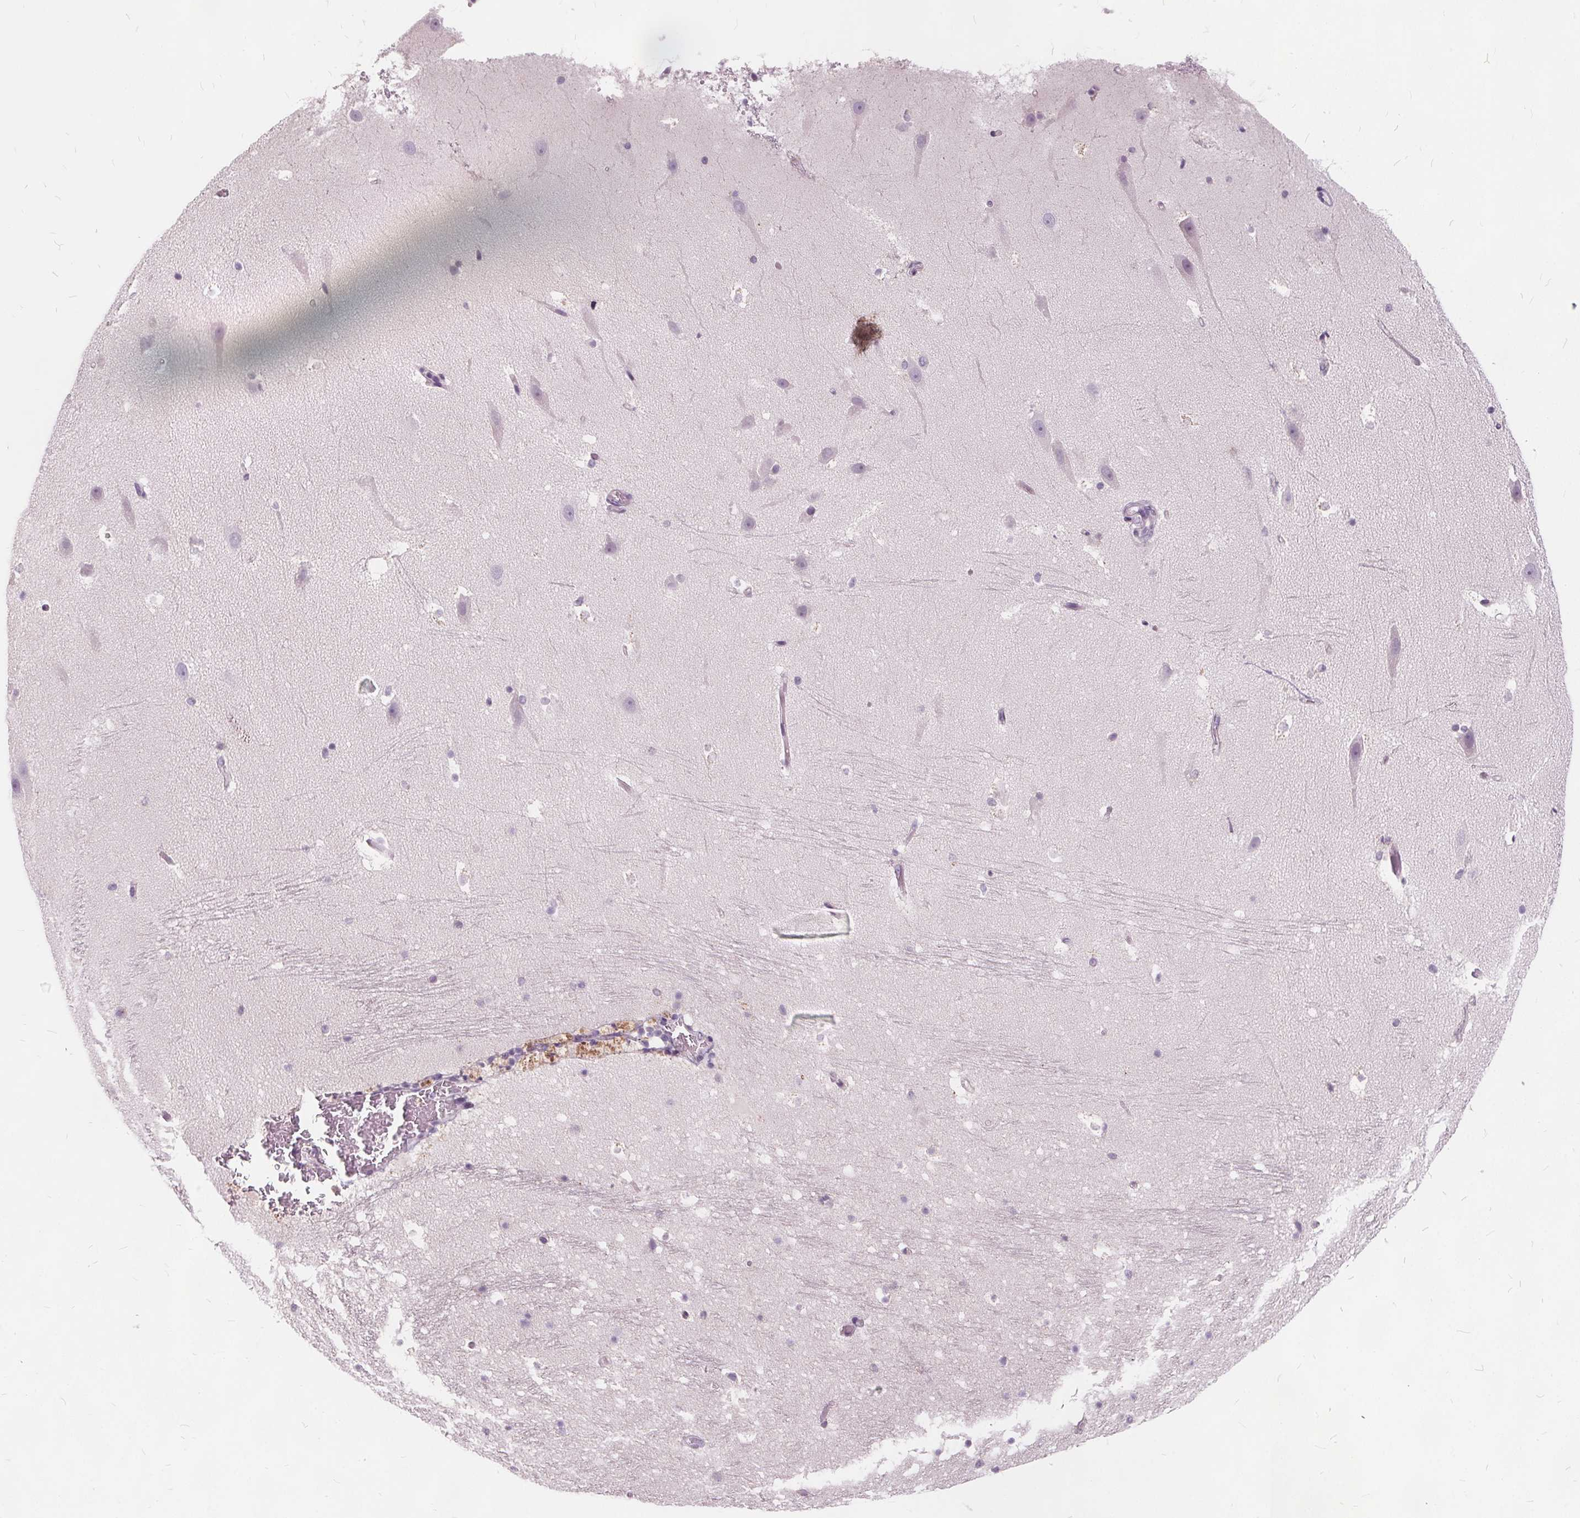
{"staining": {"intensity": "negative", "quantity": "none", "location": "none"}, "tissue": "hippocampus", "cell_type": "Glial cells", "image_type": "normal", "snomed": [{"axis": "morphology", "description": "Normal tissue, NOS"}, {"axis": "topography", "description": "Hippocampus"}], "caption": "This is an IHC micrograph of normal hippocampus. There is no expression in glial cells.", "gene": "HAAO", "patient": {"sex": "male", "age": 26}}